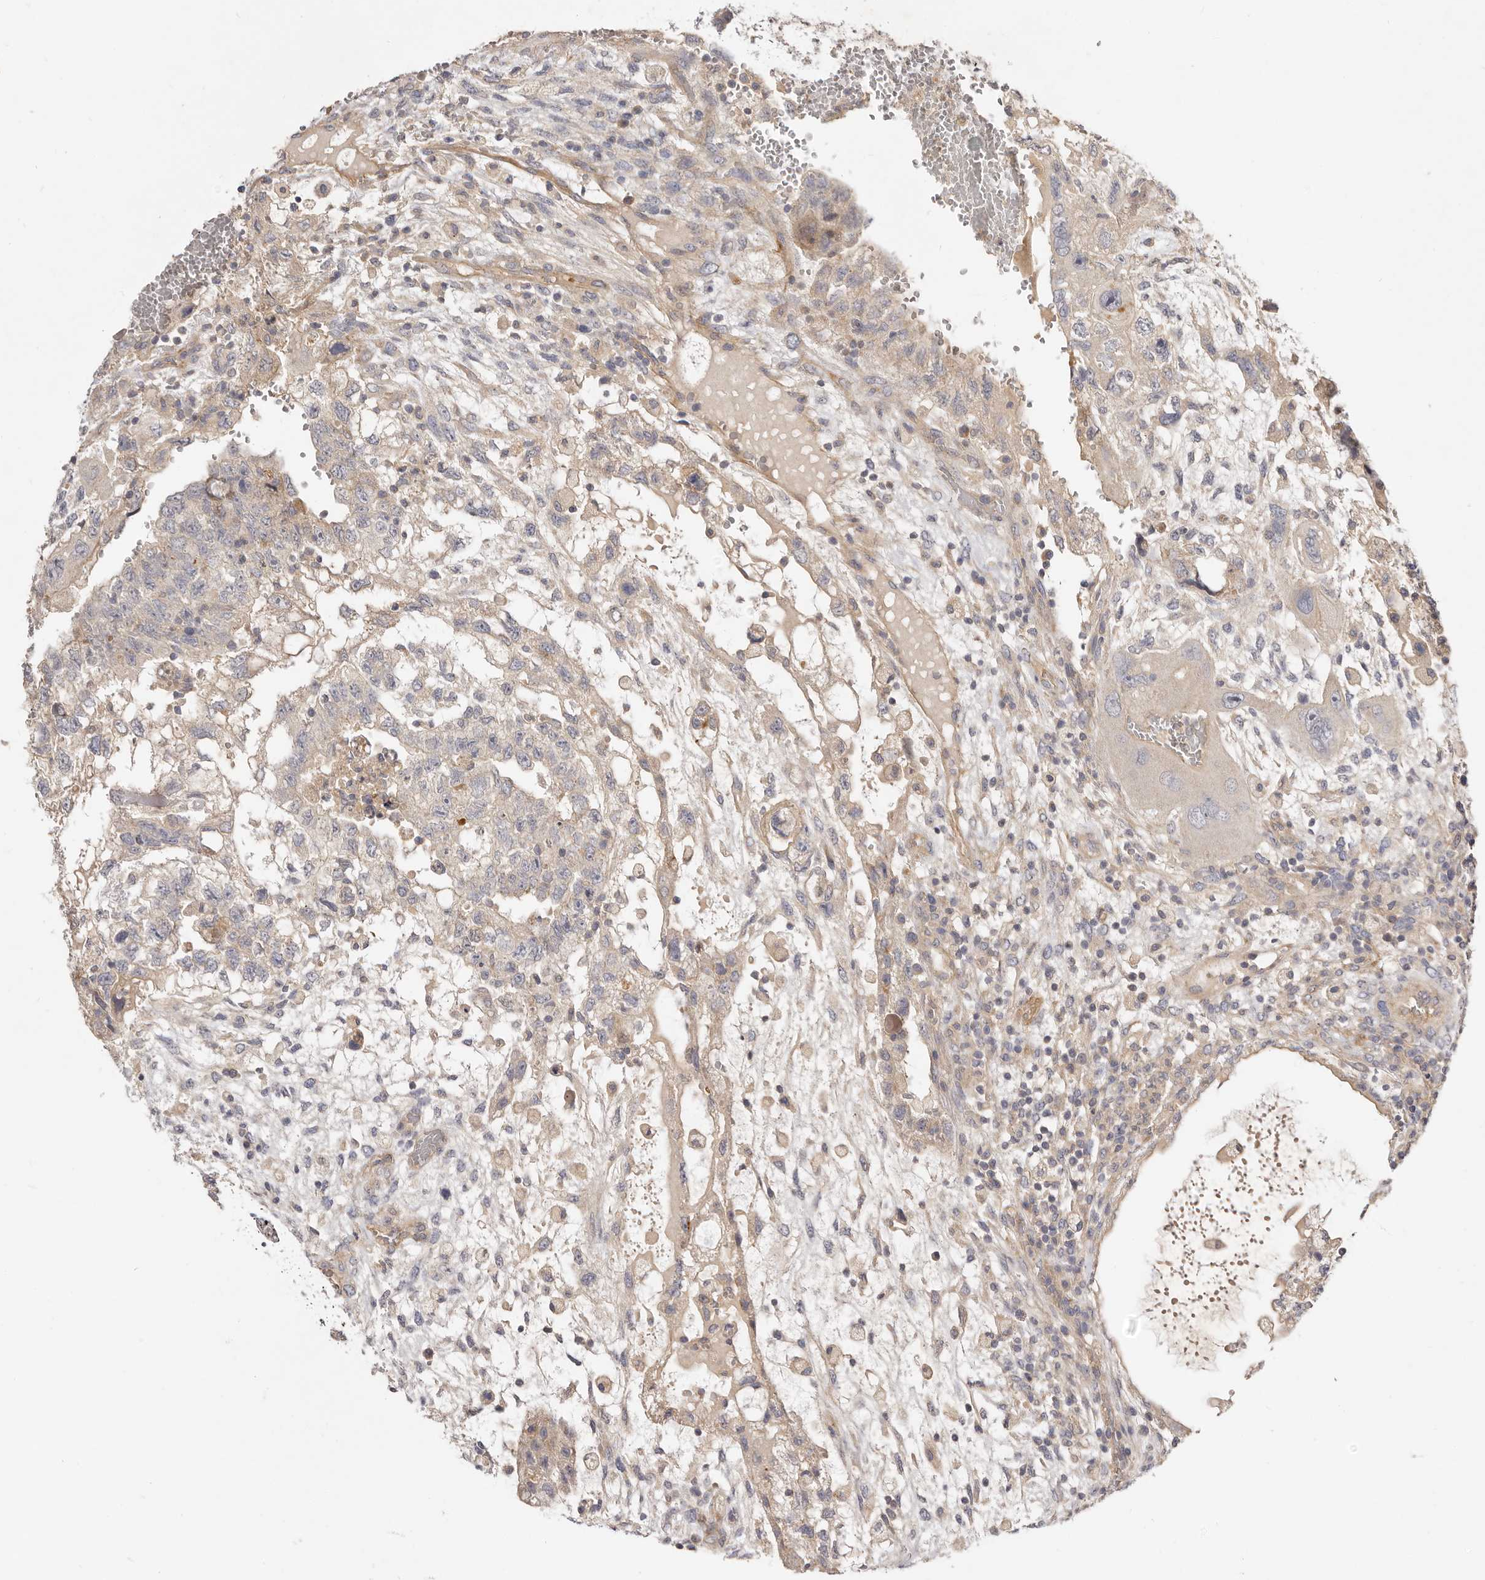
{"staining": {"intensity": "negative", "quantity": "none", "location": "none"}, "tissue": "testis cancer", "cell_type": "Tumor cells", "image_type": "cancer", "snomed": [{"axis": "morphology", "description": "Carcinoma, Embryonal, NOS"}, {"axis": "topography", "description": "Testis"}], "caption": "High magnification brightfield microscopy of testis cancer (embryonal carcinoma) stained with DAB (brown) and counterstained with hematoxylin (blue): tumor cells show no significant staining.", "gene": "ADAMTS9", "patient": {"sex": "male", "age": 36}}